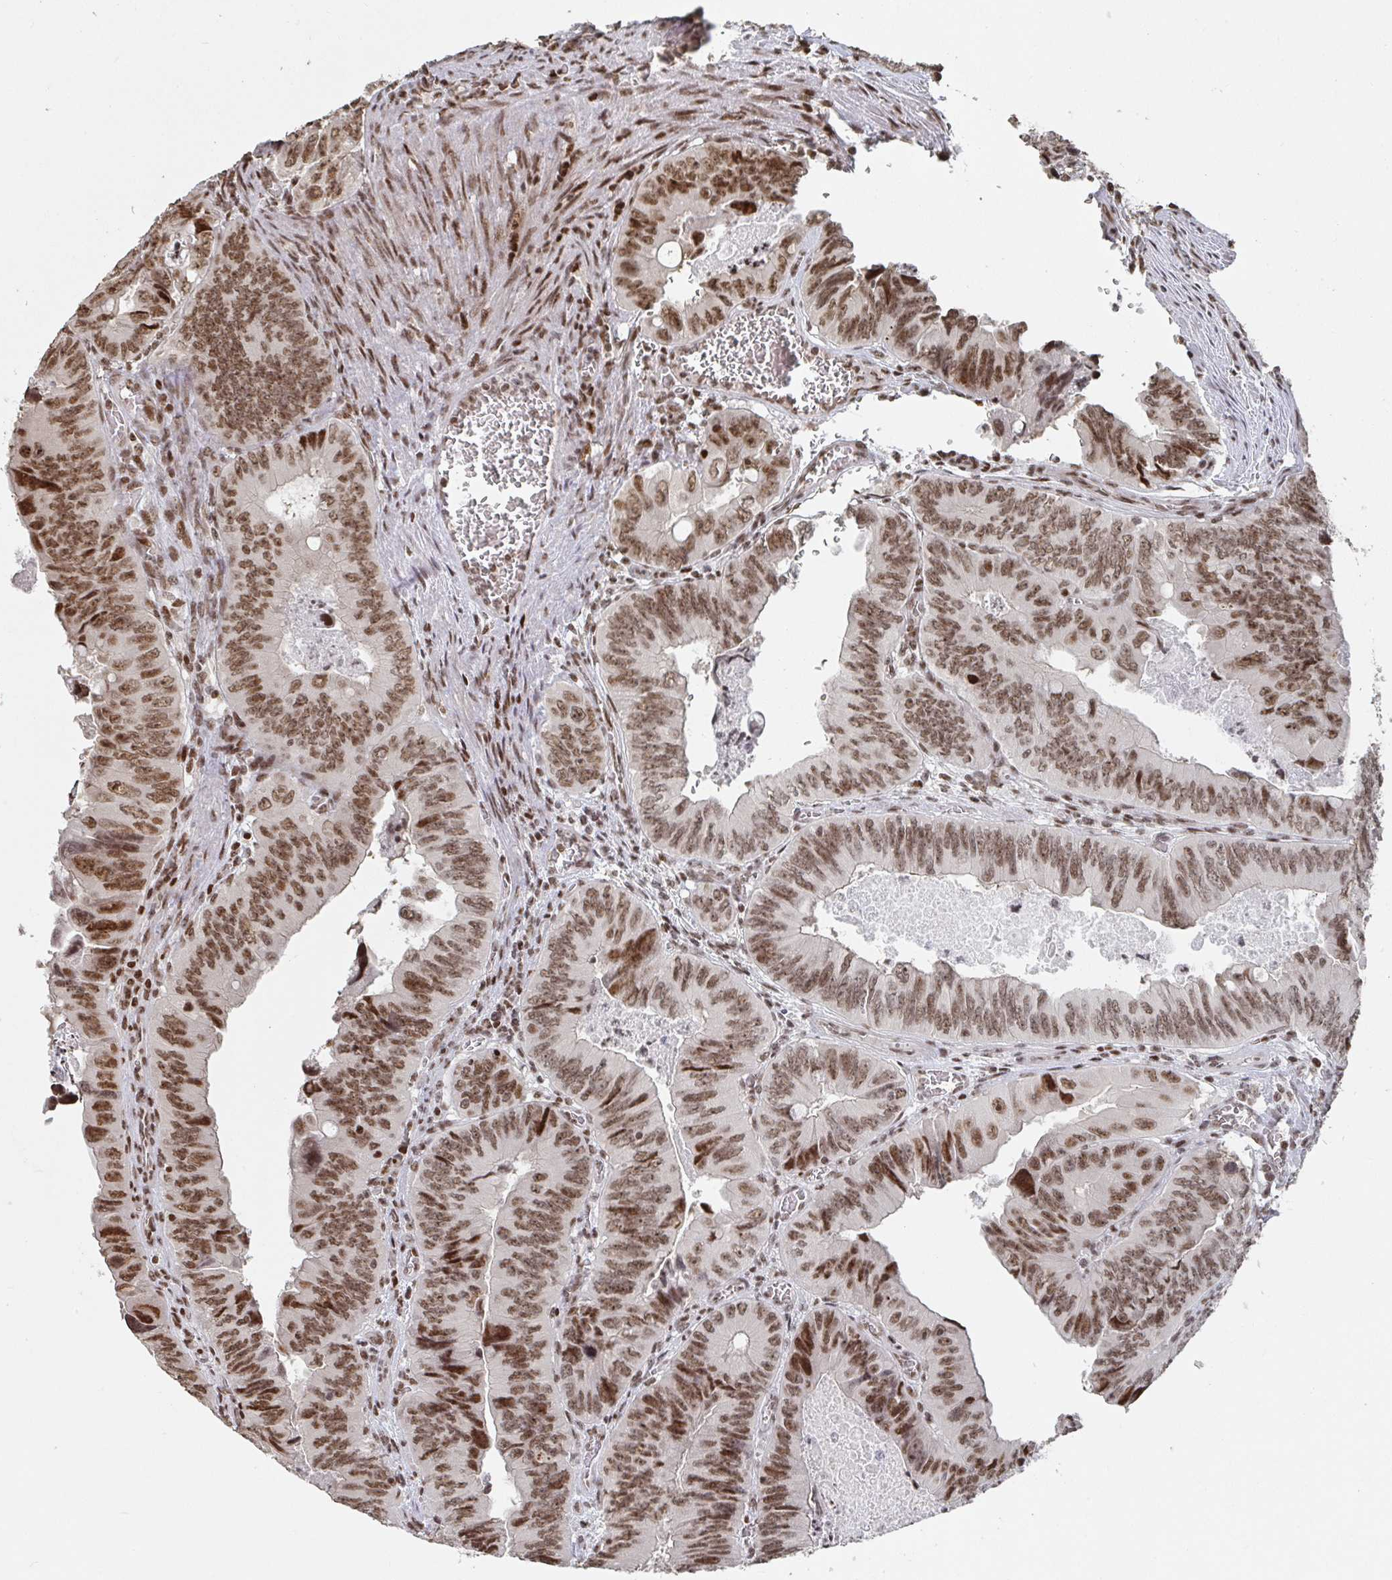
{"staining": {"intensity": "moderate", "quantity": ">75%", "location": "nuclear"}, "tissue": "colorectal cancer", "cell_type": "Tumor cells", "image_type": "cancer", "snomed": [{"axis": "morphology", "description": "Adenocarcinoma, NOS"}, {"axis": "topography", "description": "Colon"}], "caption": "High-power microscopy captured an immunohistochemistry histopathology image of colorectal cancer, revealing moderate nuclear positivity in about >75% of tumor cells.", "gene": "ZDHHC12", "patient": {"sex": "female", "age": 84}}